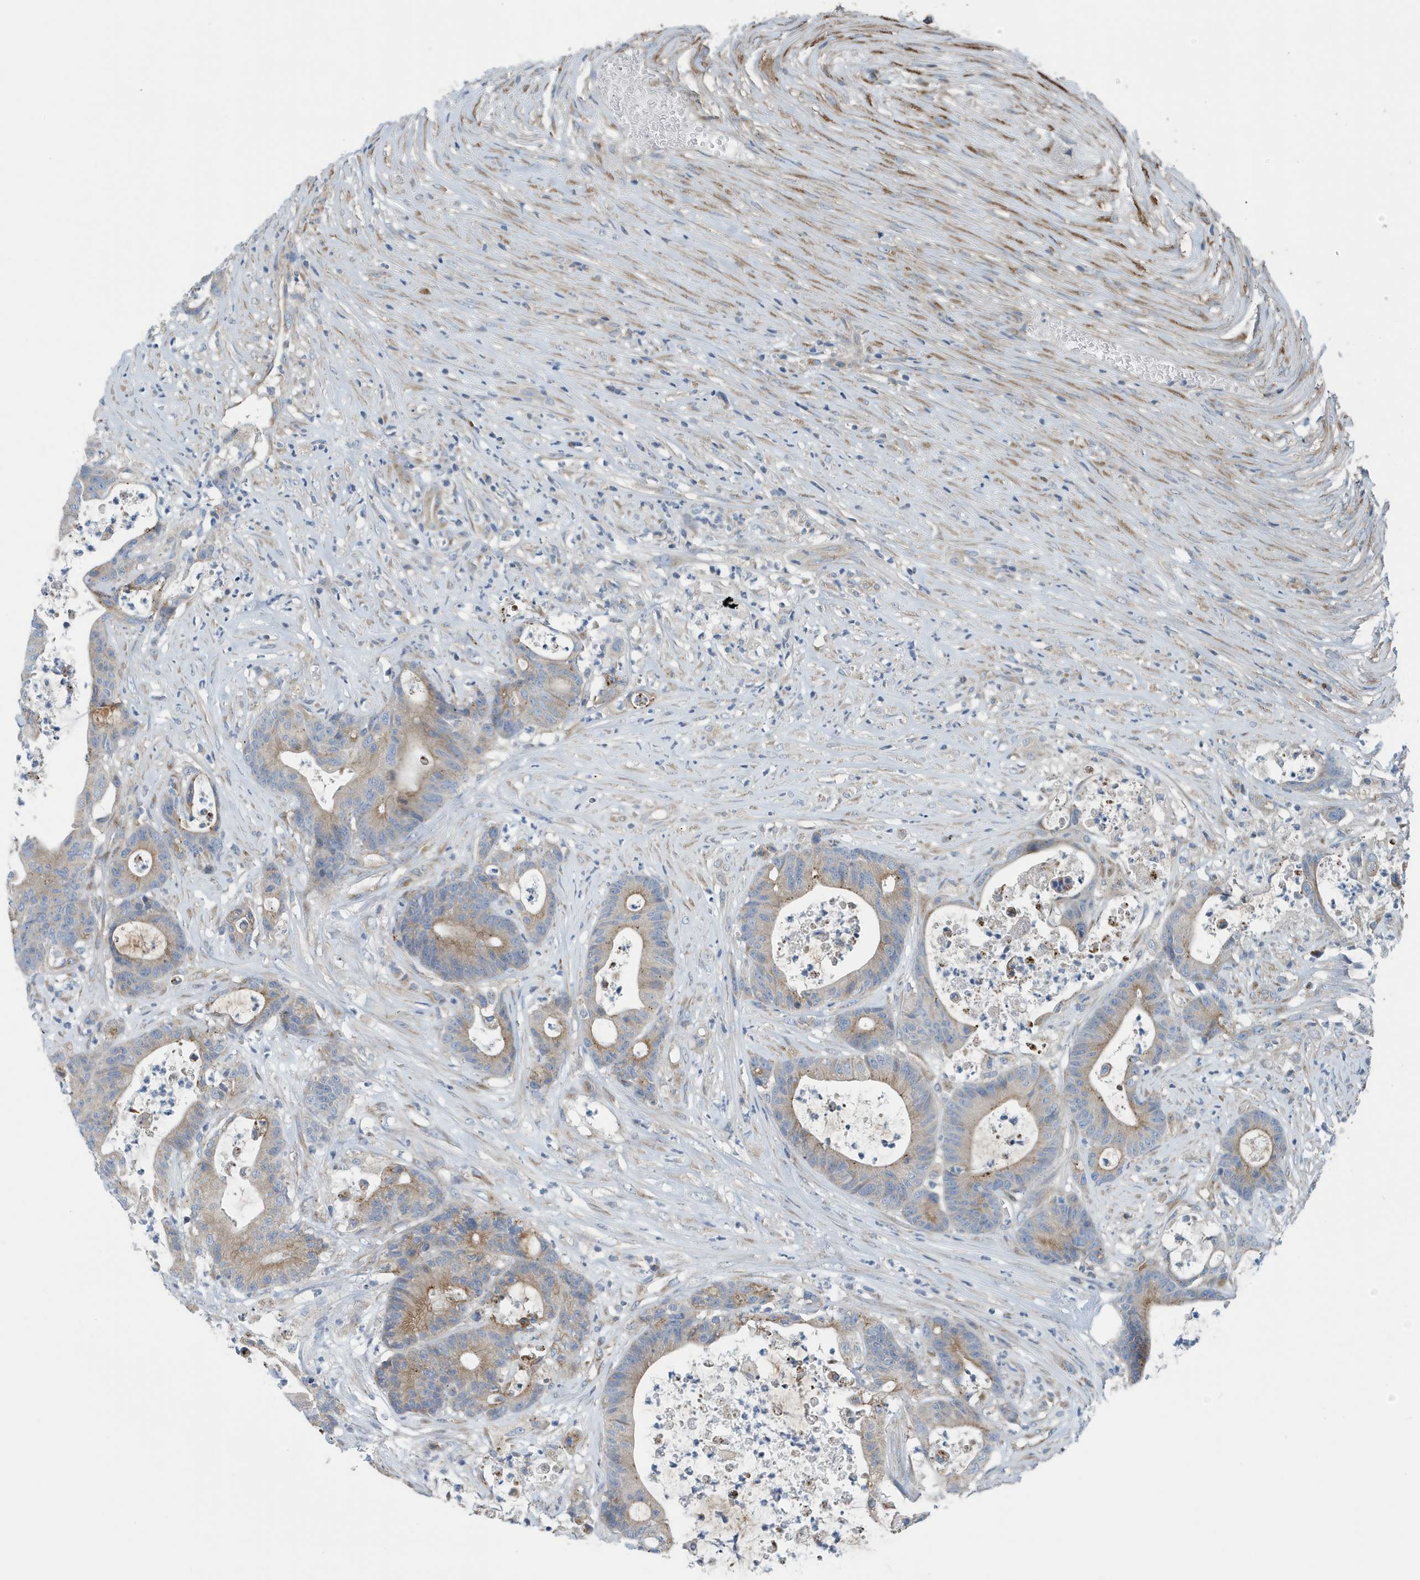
{"staining": {"intensity": "moderate", "quantity": "<25%", "location": "cytoplasmic/membranous"}, "tissue": "colorectal cancer", "cell_type": "Tumor cells", "image_type": "cancer", "snomed": [{"axis": "morphology", "description": "Adenocarcinoma, NOS"}, {"axis": "topography", "description": "Colon"}], "caption": "Immunohistochemistry of colorectal adenocarcinoma reveals low levels of moderate cytoplasmic/membranous expression in approximately <25% of tumor cells.", "gene": "PPM1M", "patient": {"sex": "female", "age": 84}}